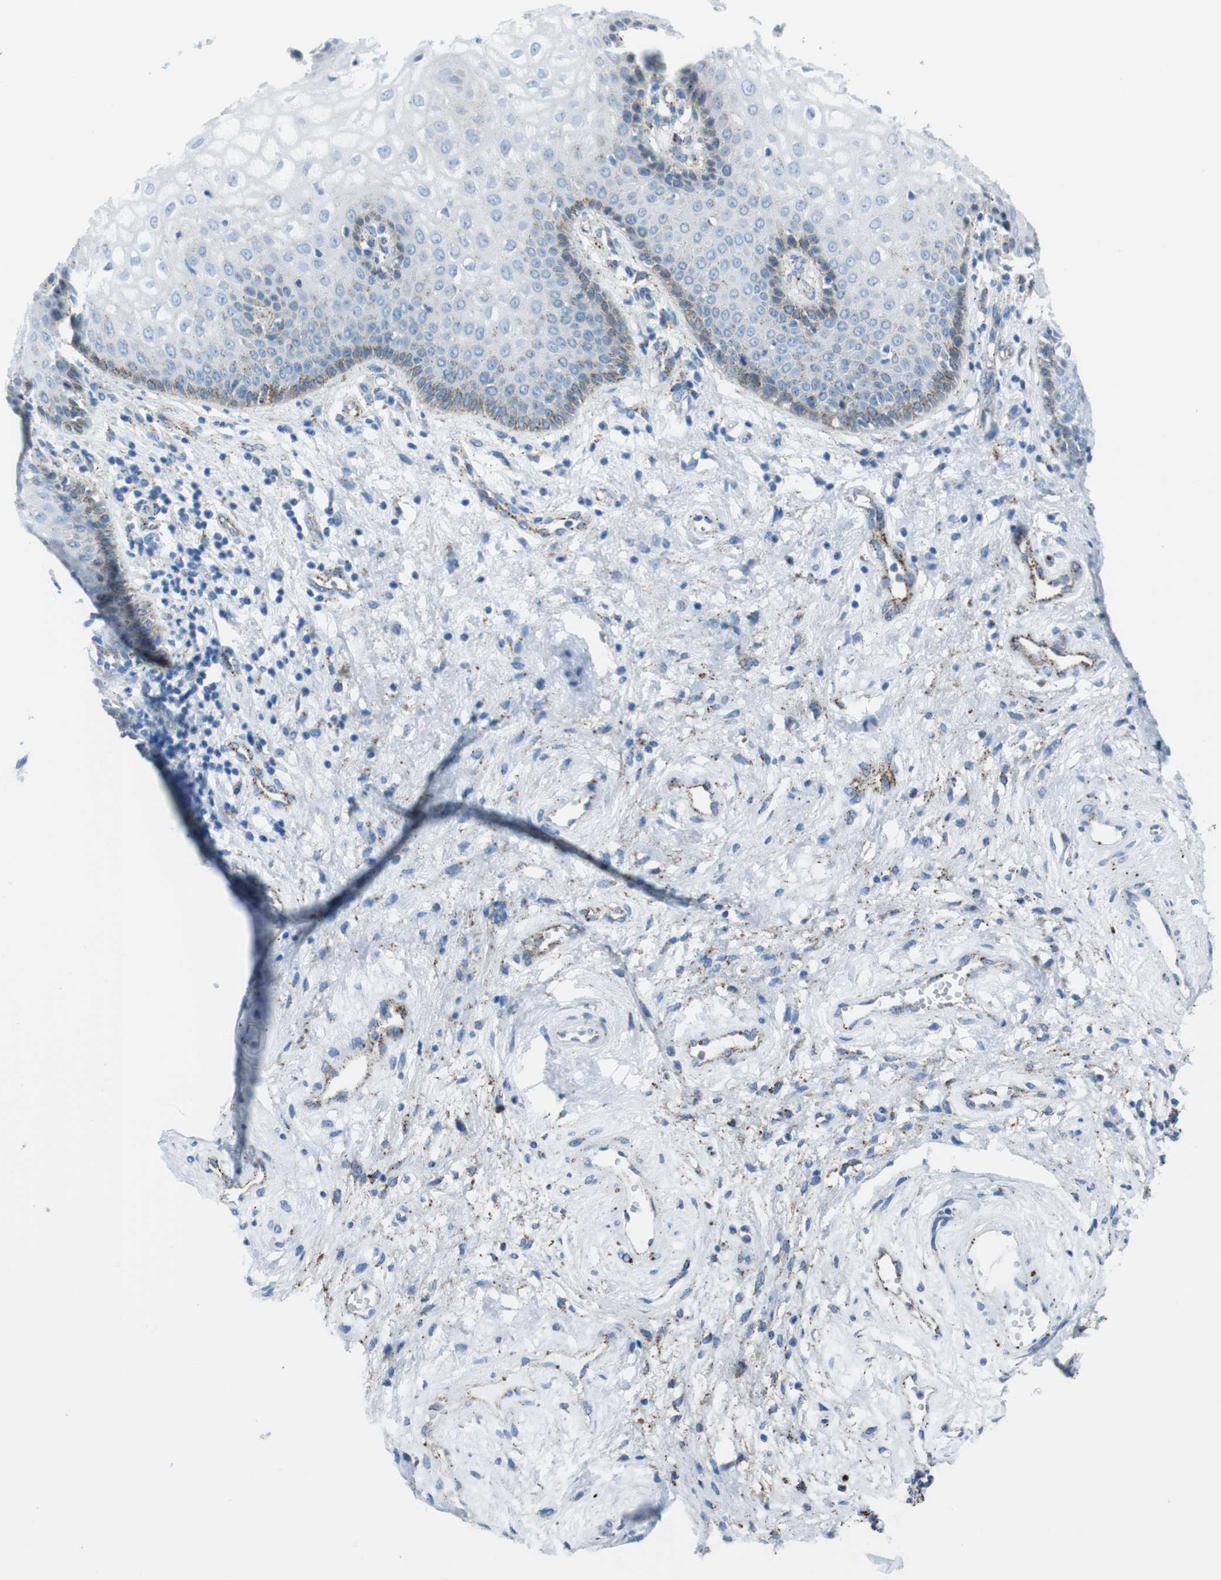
{"staining": {"intensity": "weak", "quantity": "<25%", "location": "cytoplasmic/membranous"}, "tissue": "vagina", "cell_type": "Squamous epithelial cells", "image_type": "normal", "snomed": [{"axis": "morphology", "description": "Normal tissue, NOS"}, {"axis": "topography", "description": "Vagina"}], "caption": "Vagina stained for a protein using immunohistochemistry displays no expression squamous epithelial cells.", "gene": "SCARB2", "patient": {"sex": "female", "age": 34}}